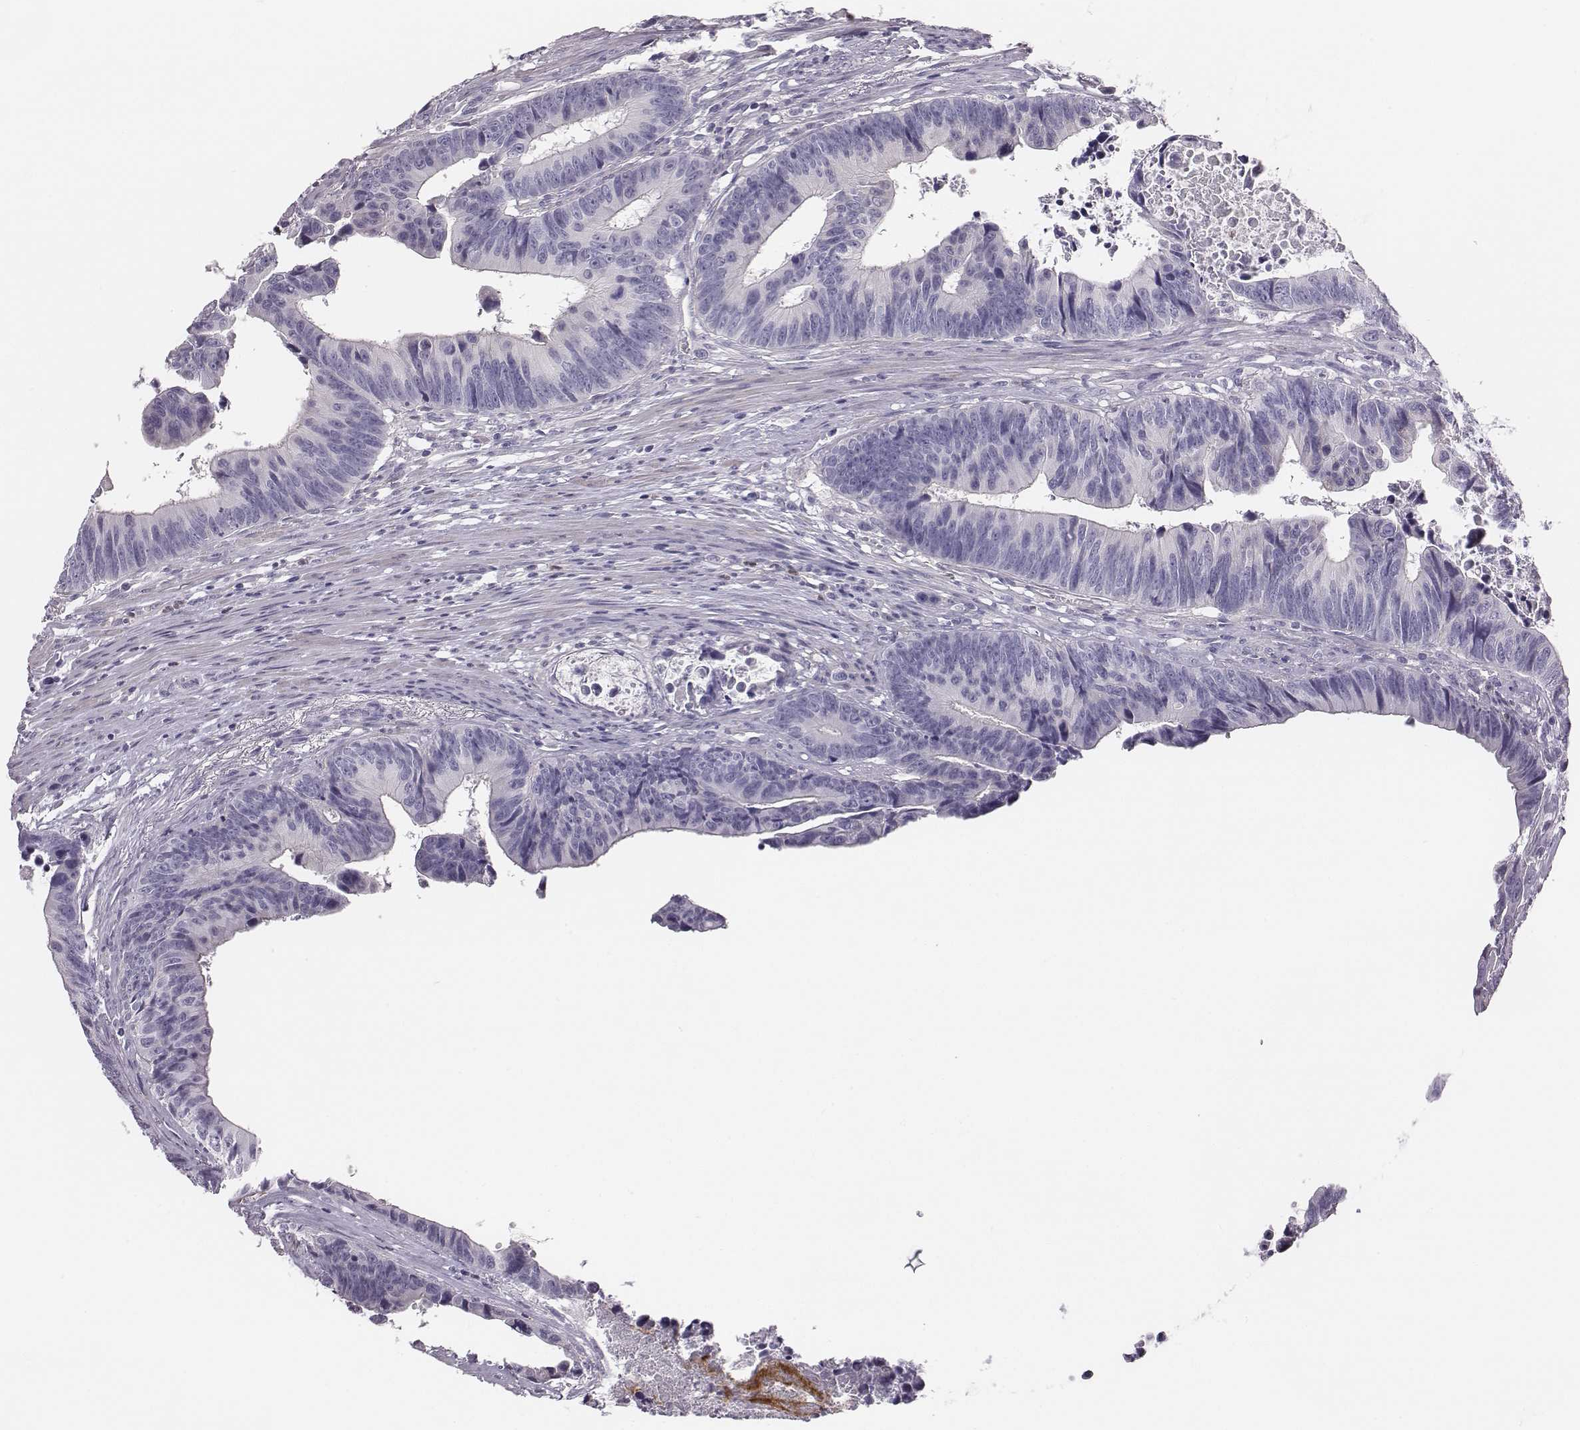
{"staining": {"intensity": "negative", "quantity": "none", "location": "none"}, "tissue": "colorectal cancer", "cell_type": "Tumor cells", "image_type": "cancer", "snomed": [{"axis": "morphology", "description": "Adenocarcinoma, NOS"}, {"axis": "topography", "description": "Colon"}], "caption": "Human colorectal adenocarcinoma stained for a protein using immunohistochemistry displays no expression in tumor cells.", "gene": "ADAM7", "patient": {"sex": "female", "age": 87}}